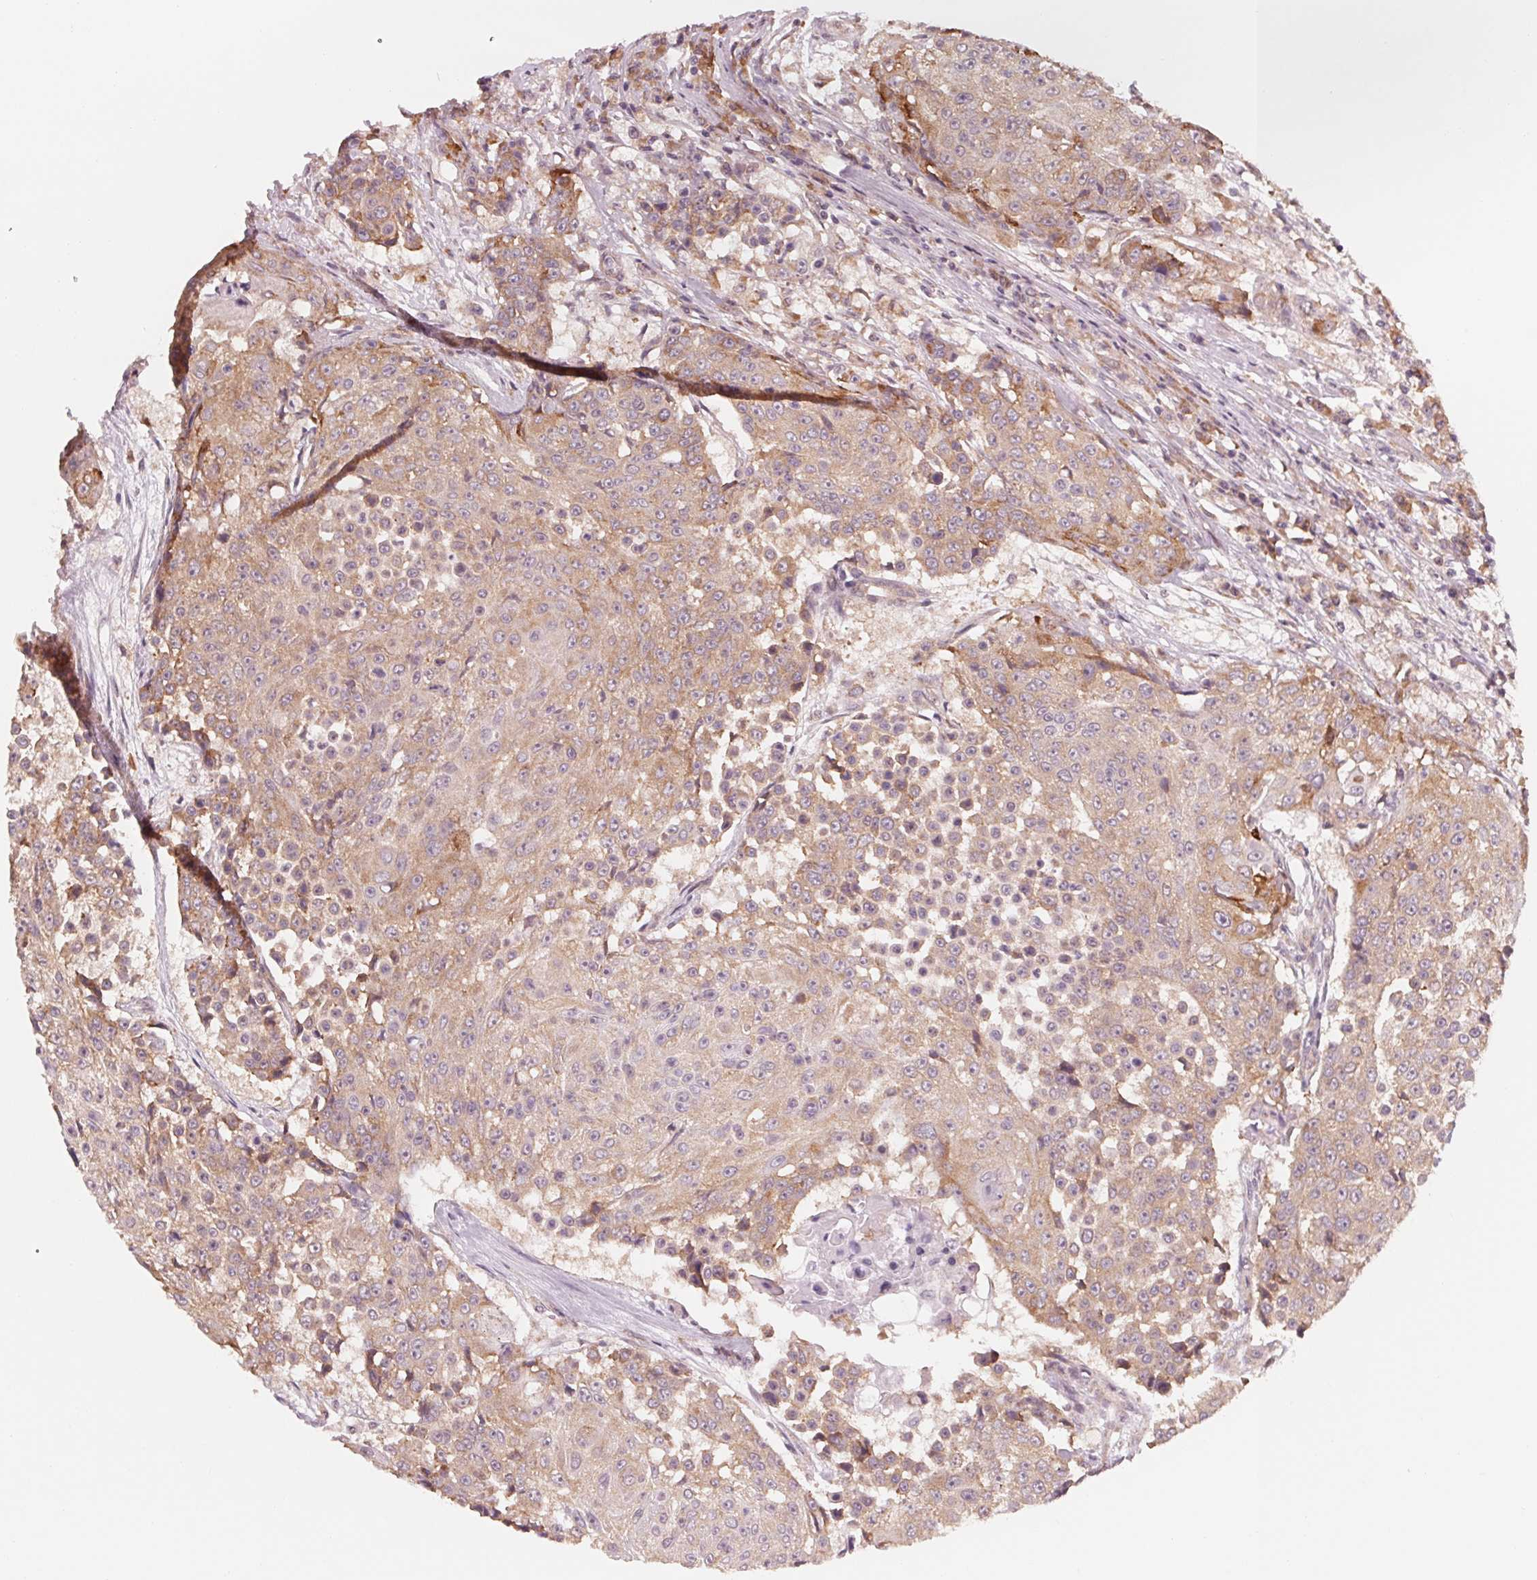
{"staining": {"intensity": "weak", "quantity": ">75%", "location": "cytoplasmic/membranous"}, "tissue": "urothelial cancer", "cell_type": "Tumor cells", "image_type": "cancer", "snomed": [{"axis": "morphology", "description": "Urothelial carcinoma, High grade"}, {"axis": "topography", "description": "Urinary bladder"}], "caption": "This photomicrograph shows high-grade urothelial carcinoma stained with IHC to label a protein in brown. The cytoplasmic/membranous of tumor cells show weak positivity for the protein. Nuclei are counter-stained blue.", "gene": "GIGYF2", "patient": {"sex": "female", "age": 63}}